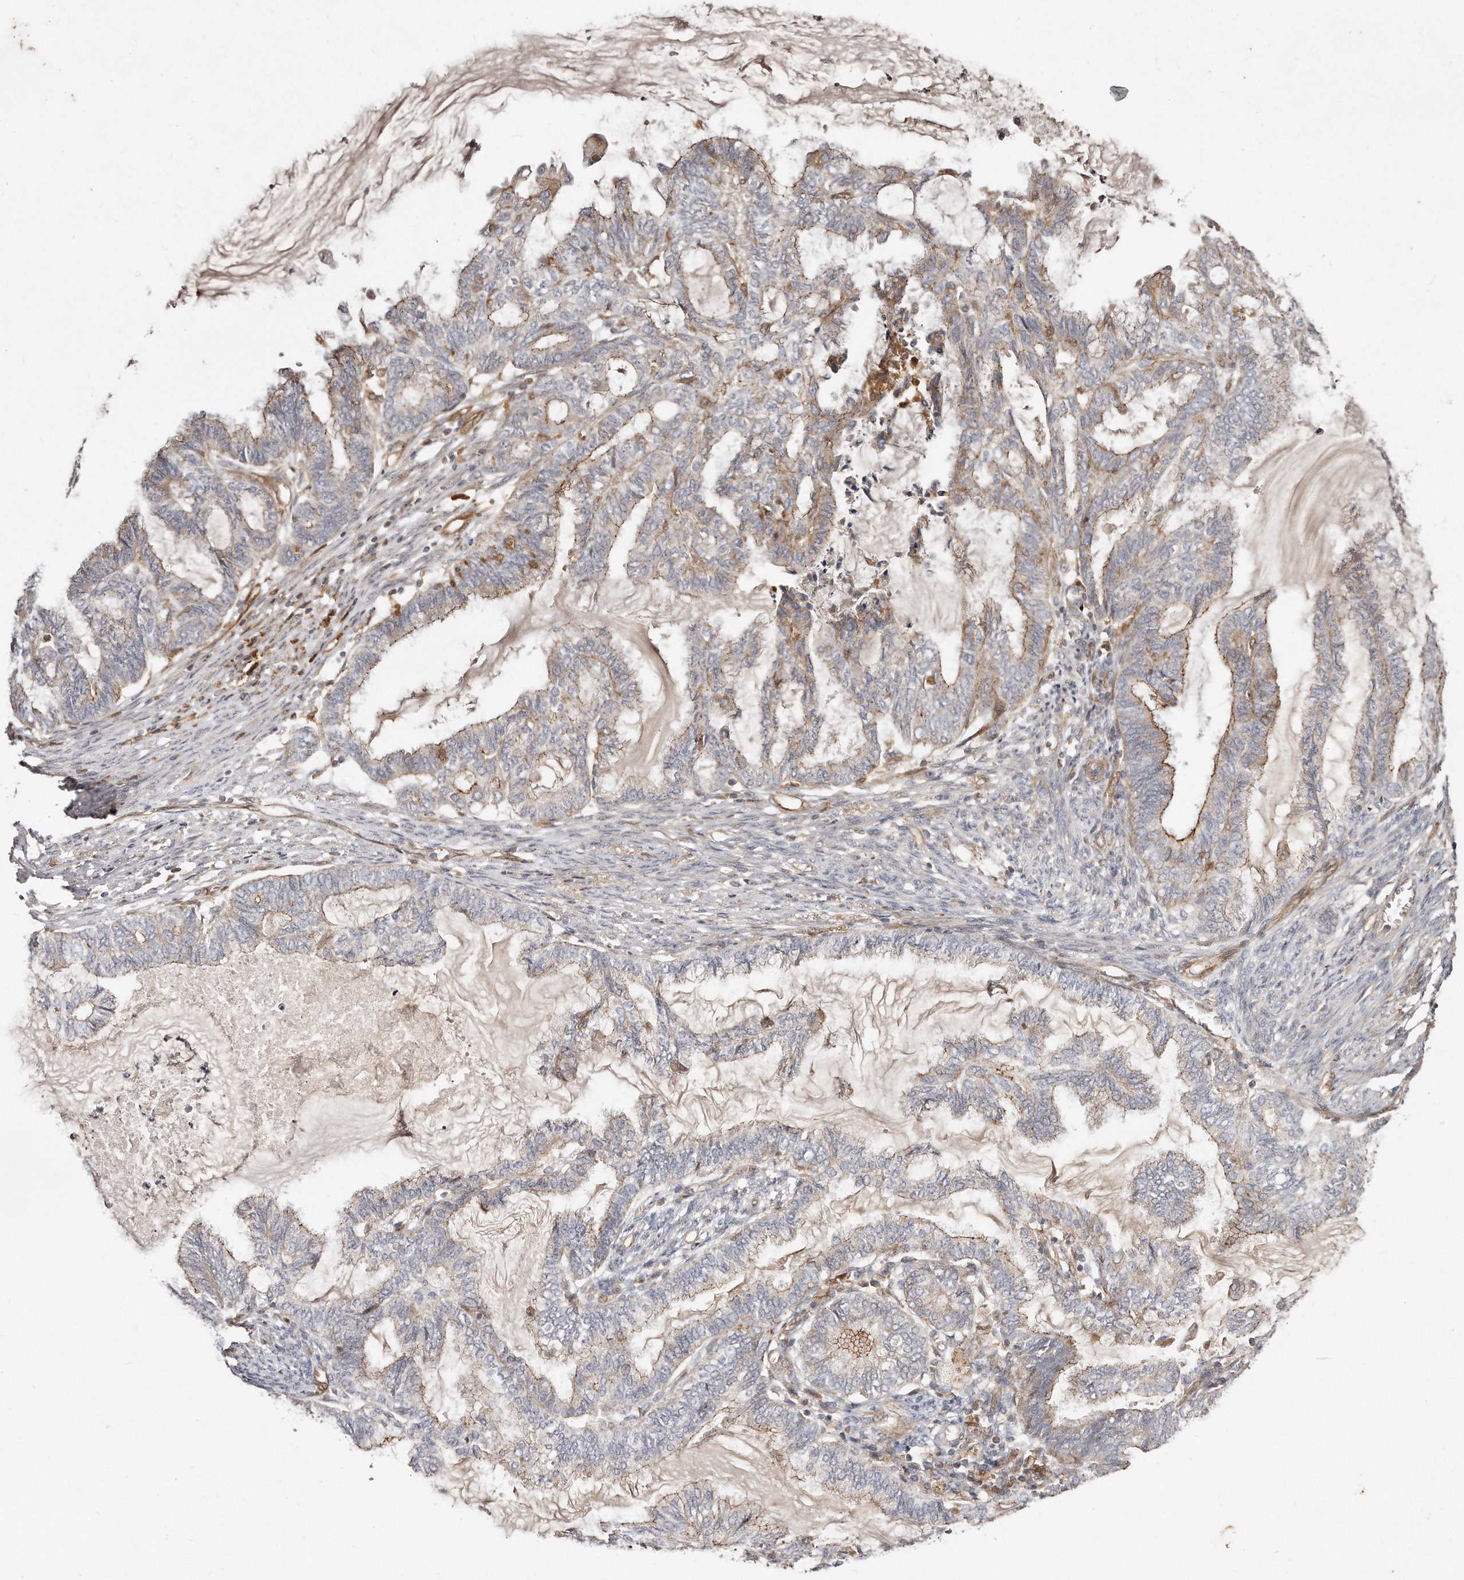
{"staining": {"intensity": "moderate", "quantity": "25%-75%", "location": "cytoplasmic/membranous"}, "tissue": "endometrial cancer", "cell_type": "Tumor cells", "image_type": "cancer", "snomed": [{"axis": "morphology", "description": "Adenocarcinoma, NOS"}, {"axis": "topography", "description": "Endometrium"}], "caption": "An immunohistochemistry (IHC) micrograph of tumor tissue is shown. Protein staining in brown labels moderate cytoplasmic/membranous positivity in endometrial cancer within tumor cells.", "gene": "GBP4", "patient": {"sex": "female", "age": 86}}